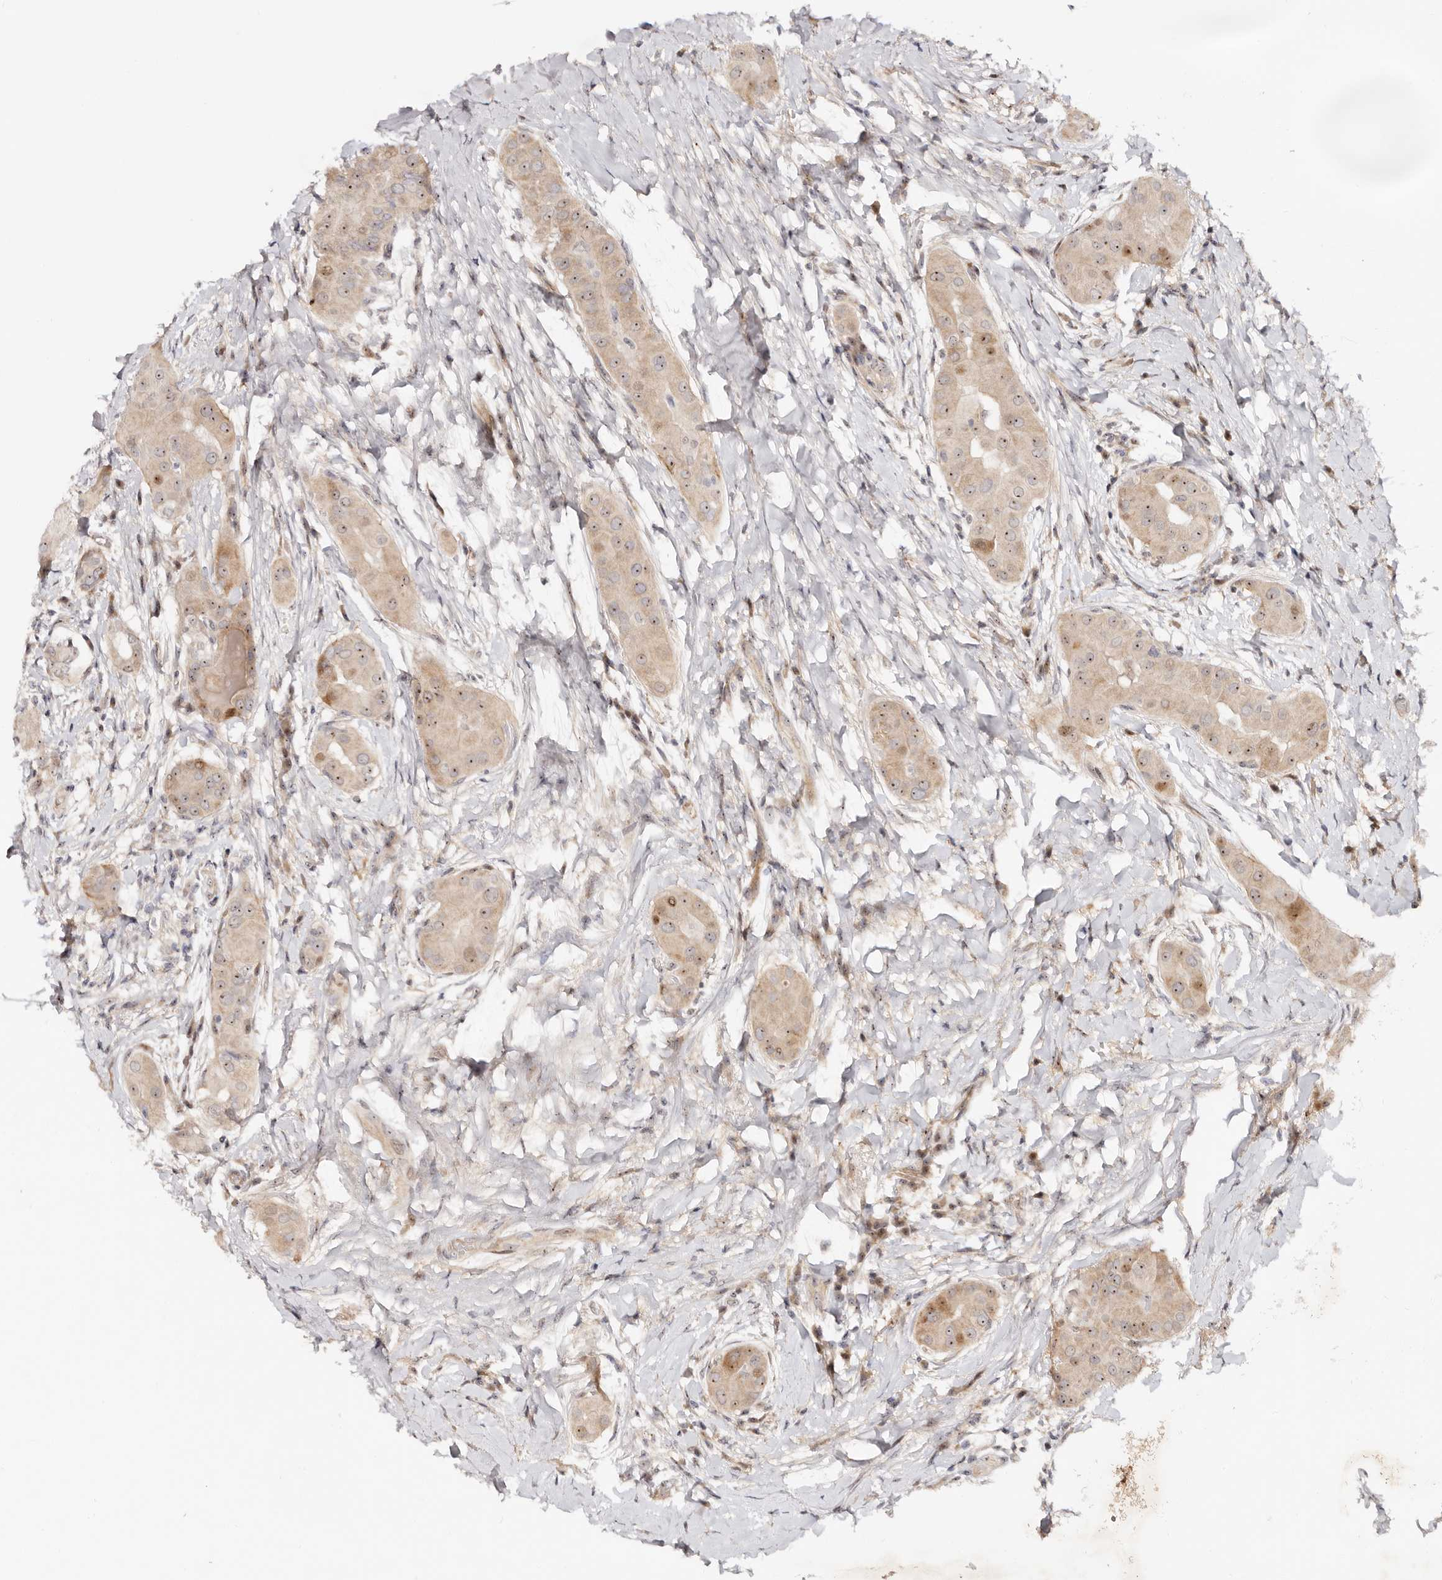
{"staining": {"intensity": "moderate", "quantity": ">75%", "location": "cytoplasmic/membranous,nuclear"}, "tissue": "thyroid cancer", "cell_type": "Tumor cells", "image_type": "cancer", "snomed": [{"axis": "morphology", "description": "Papillary adenocarcinoma, NOS"}, {"axis": "topography", "description": "Thyroid gland"}], "caption": "Protein staining of thyroid papillary adenocarcinoma tissue demonstrates moderate cytoplasmic/membranous and nuclear positivity in about >75% of tumor cells.", "gene": "ODF2L", "patient": {"sex": "male", "age": 33}}